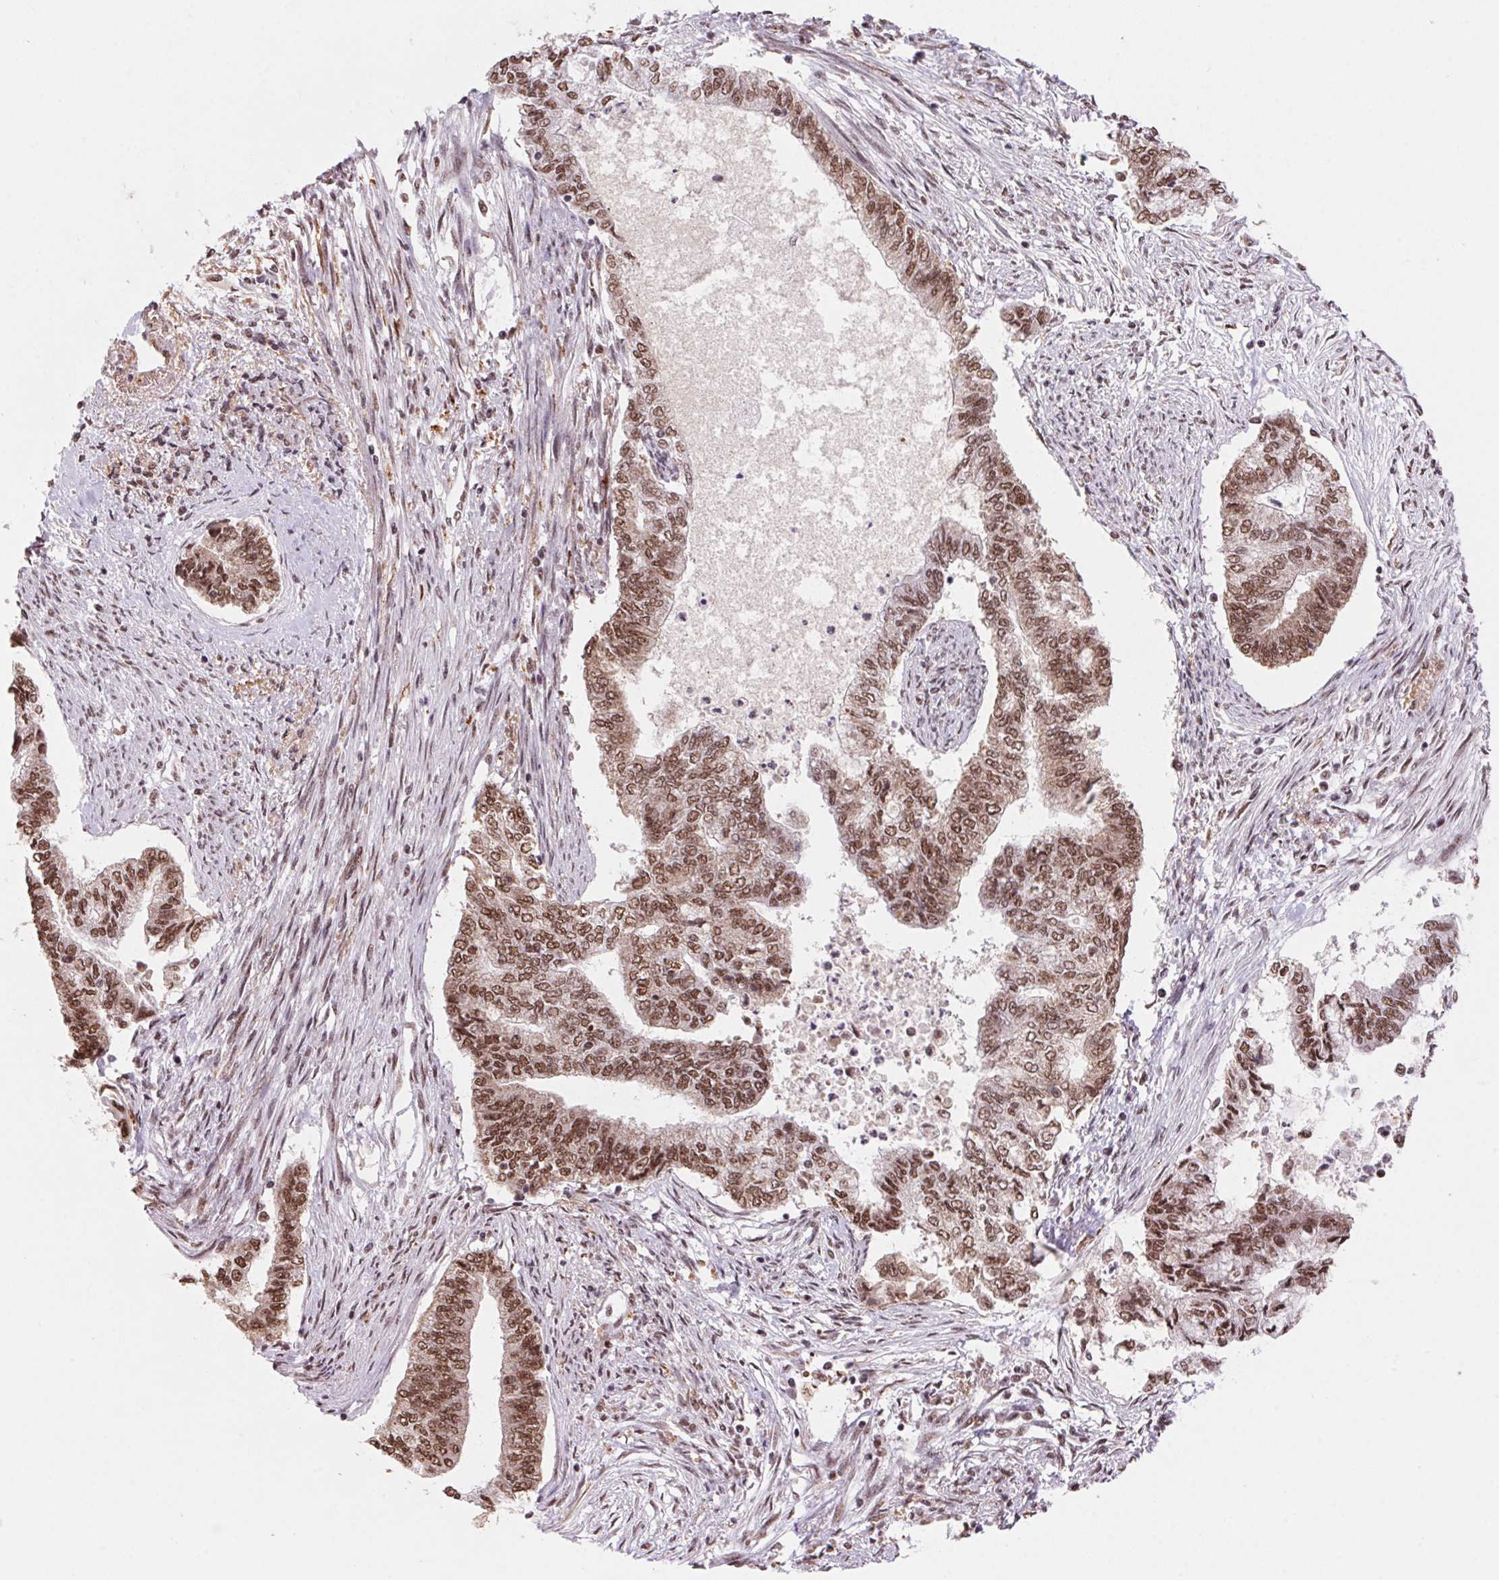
{"staining": {"intensity": "moderate", "quantity": ">75%", "location": "nuclear"}, "tissue": "endometrial cancer", "cell_type": "Tumor cells", "image_type": "cancer", "snomed": [{"axis": "morphology", "description": "Adenocarcinoma, NOS"}, {"axis": "topography", "description": "Endometrium"}], "caption": "Approximately >75% of tumor cells in human endometrial cancer demonstrate moderate nuclear protein staining as visualized by brown immunohistochemical staining.", "gene": "SNRPG", "patient": {"sex": "female", "age": 65}}